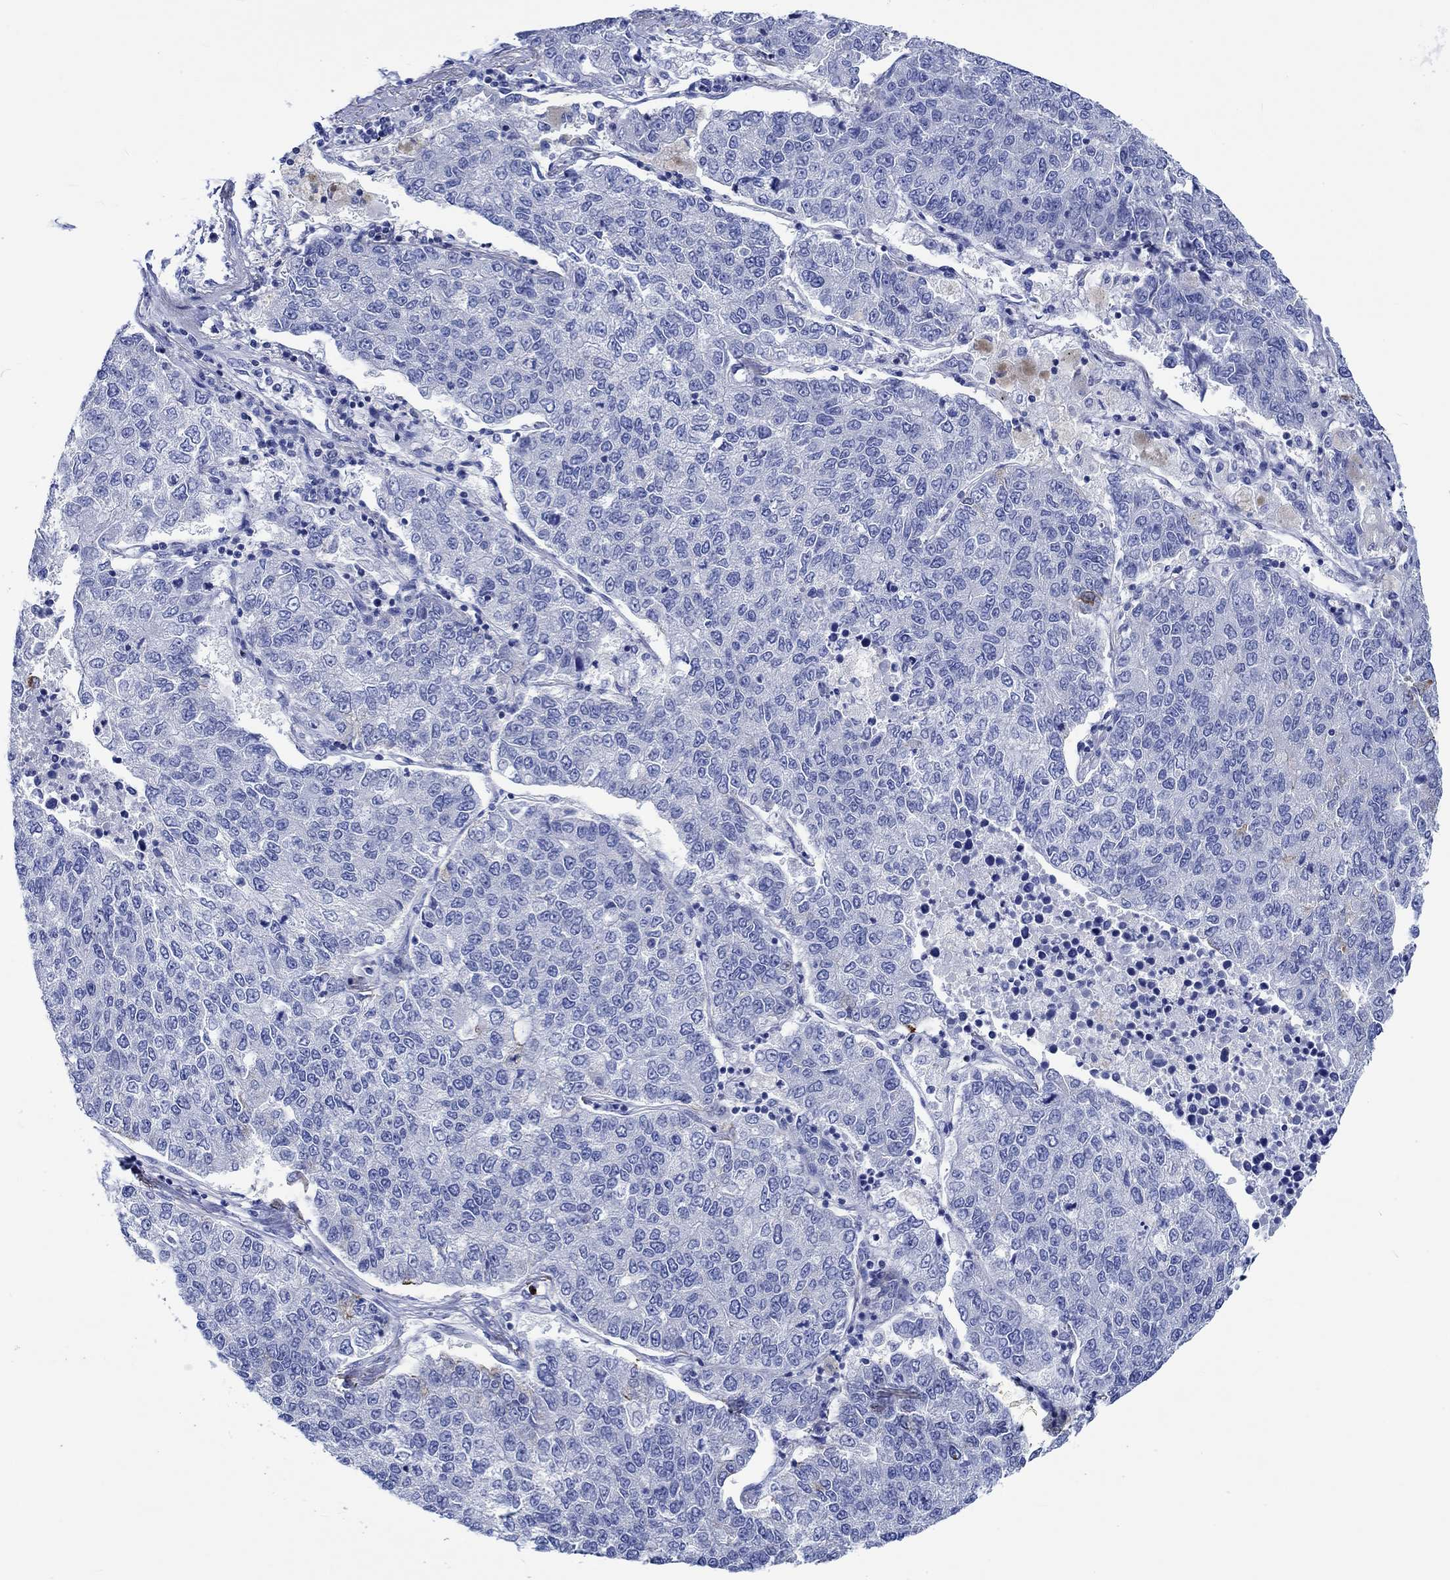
{"staining": {"intensity": "negative", "quantity": "none", "location": "none"}, "tissue": "lung cancer", "cell_type": "Tumor cells", "image_type": "cancer", "snomed": [{"axis": "morphology", "description": "Adenocarcinoma, NOS"}, {"axis": "topography", "description": "Lung"}], "caption": "This is an immunohistochemistry (IHC) photomicrograph of human lung cancer. There is no staining in tumor cells.", "gene": "PTPRN2", "patient": {"sex": "male", "age": 49}}